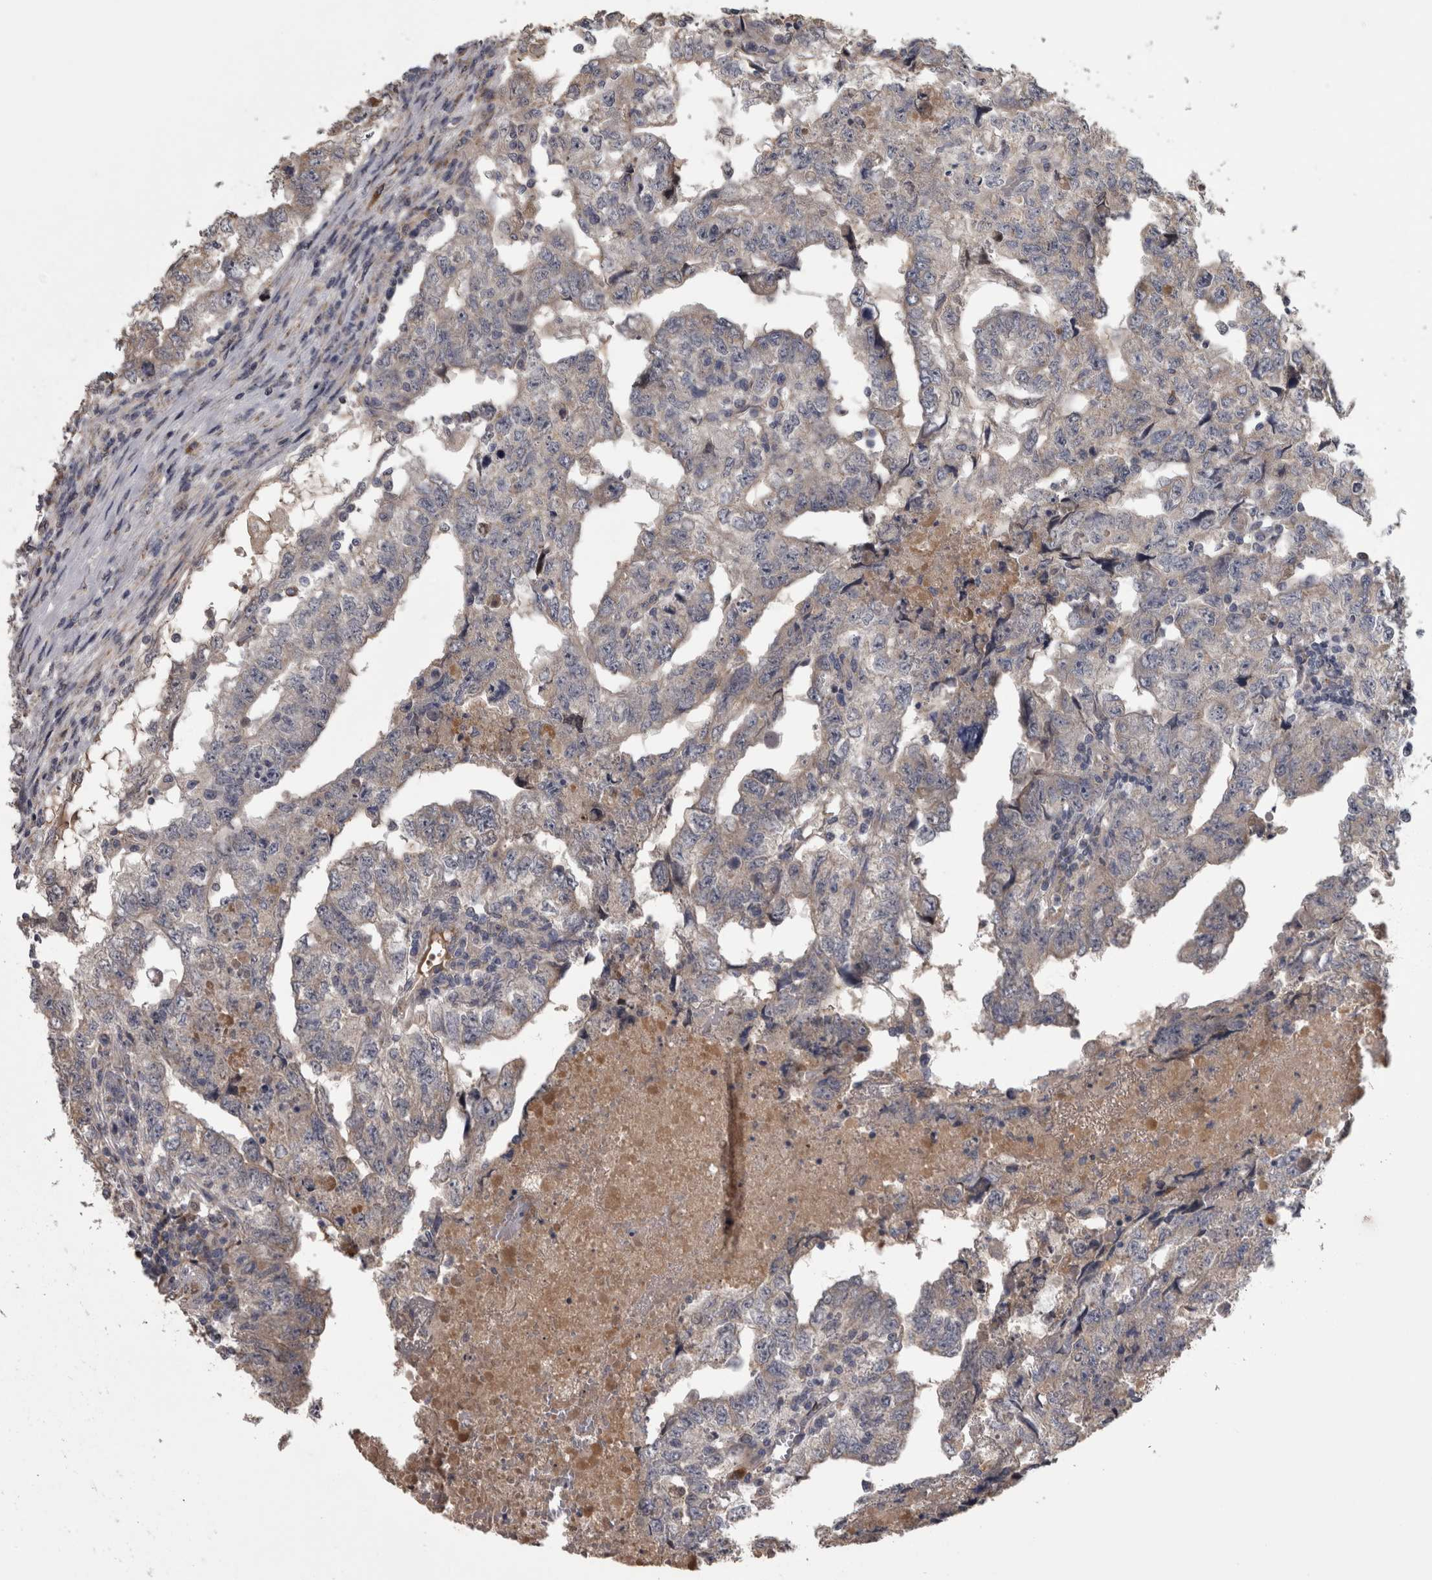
{"staining": {"intensity": "negative", "quantity": "none", "location": "none"}, "tissue": "testis cancer", "cell_type": "Tumor cells", "image_type": "cancer", "snomed": [{"axis": "morphology", "description": "Carcinoma, Embryonal, NOS"}, {"axis": "topography", "description": "Testis"}], "caption": "An IHC histopathology image of embryonal carcinoma (testis) is shown. There is no staining in tumor cells of embryonal carcinoma (testis).", "gene": "DBT", "patient": {"sex": "male", "age": 36}}